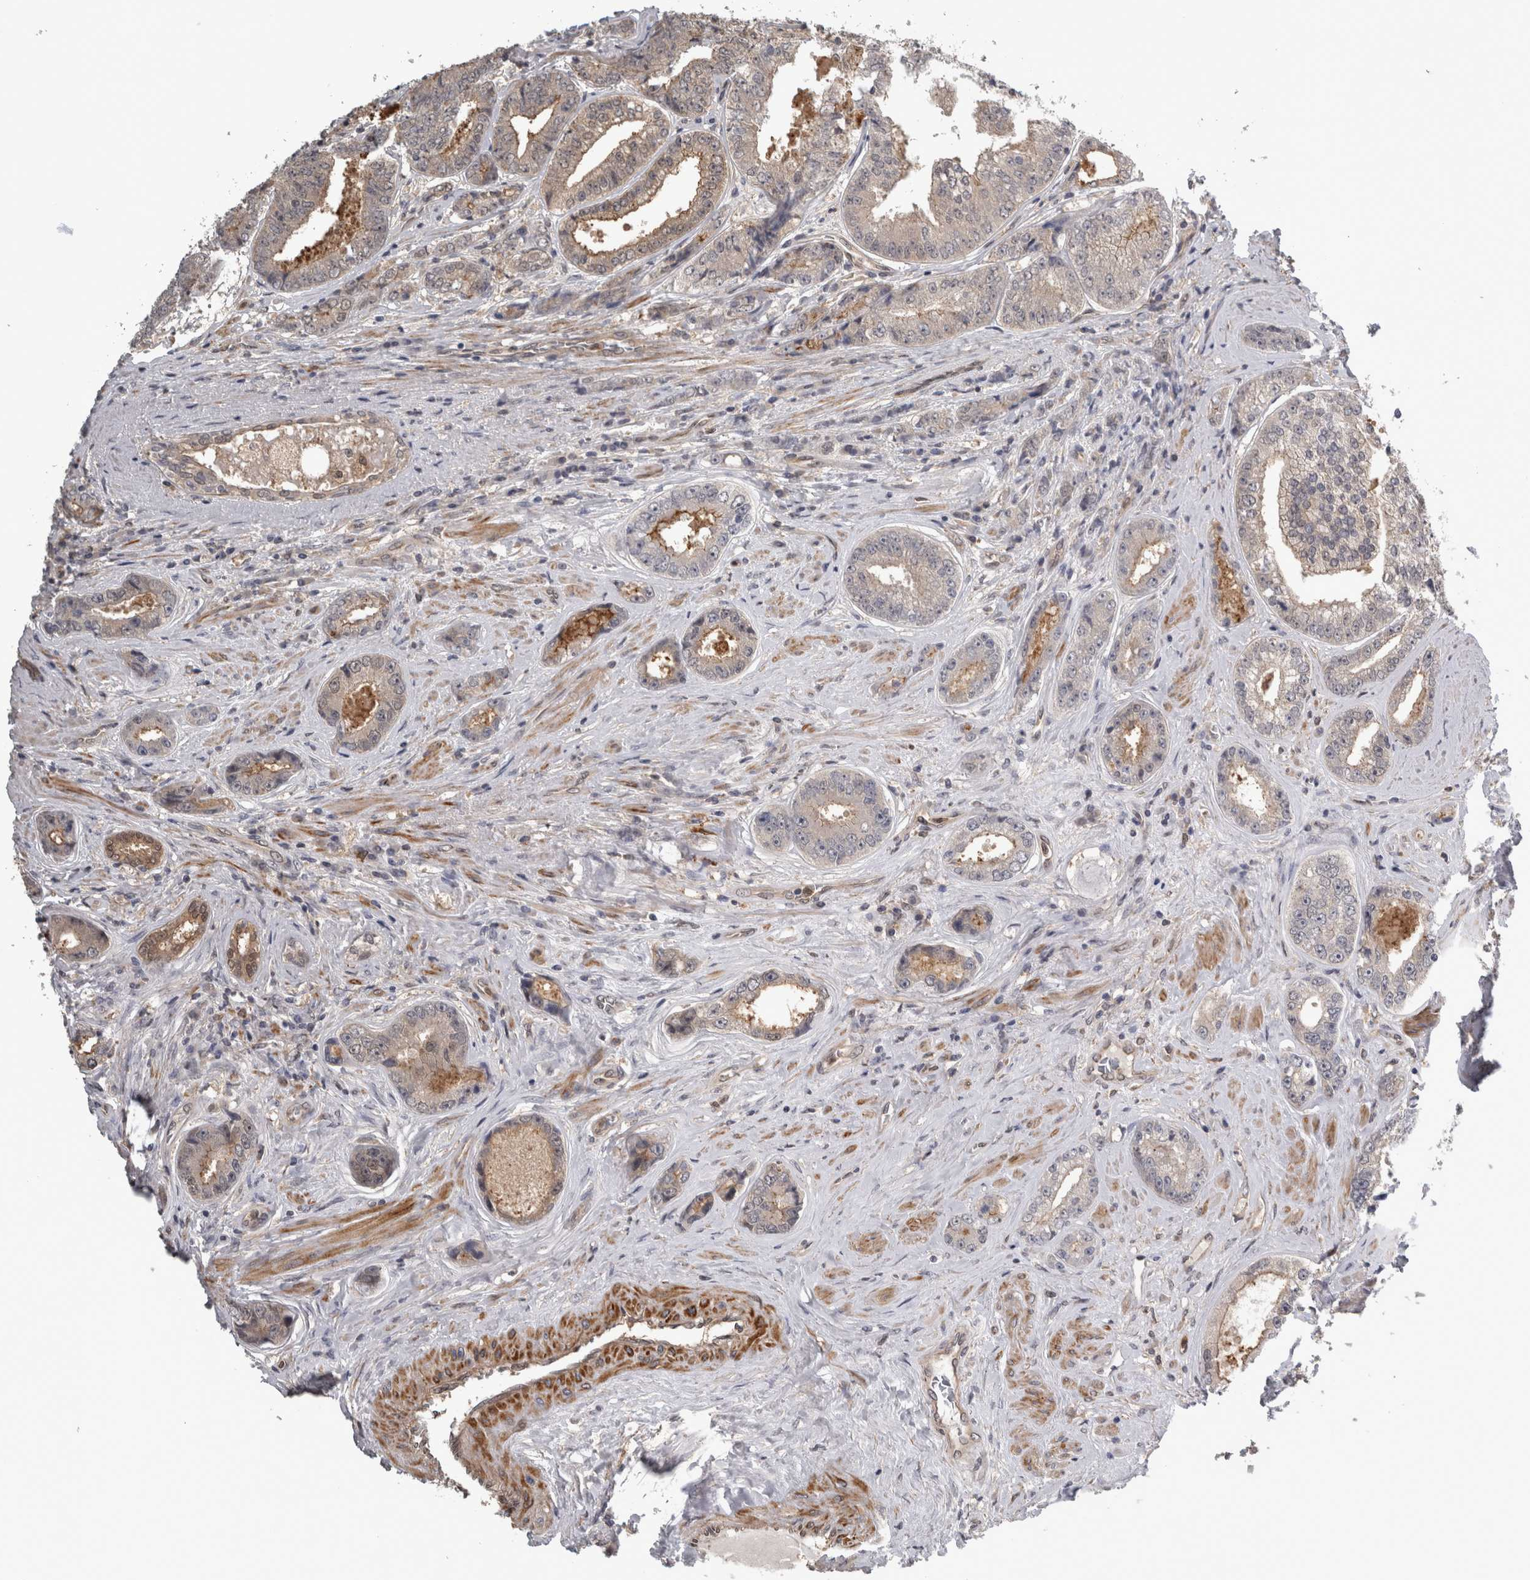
{"staining": {"intensity": "weak", "quantity": "<25%", "location": "cytoplasmic/membranous"}, "tissue": "prostate cancer", "cell_type": "Tumor cells", "image_type": "cancer", "snomed": [{"axis": "morphology", "description": "Adenocarcinoma, High grade"}, {"axis": "topography", "description": "Prostate"}], "caption": "Tumor cells show no significant protein staining in prostate cancer.", "gene": "NAPRT", "patient": {"sex": "male", "age": 61}}